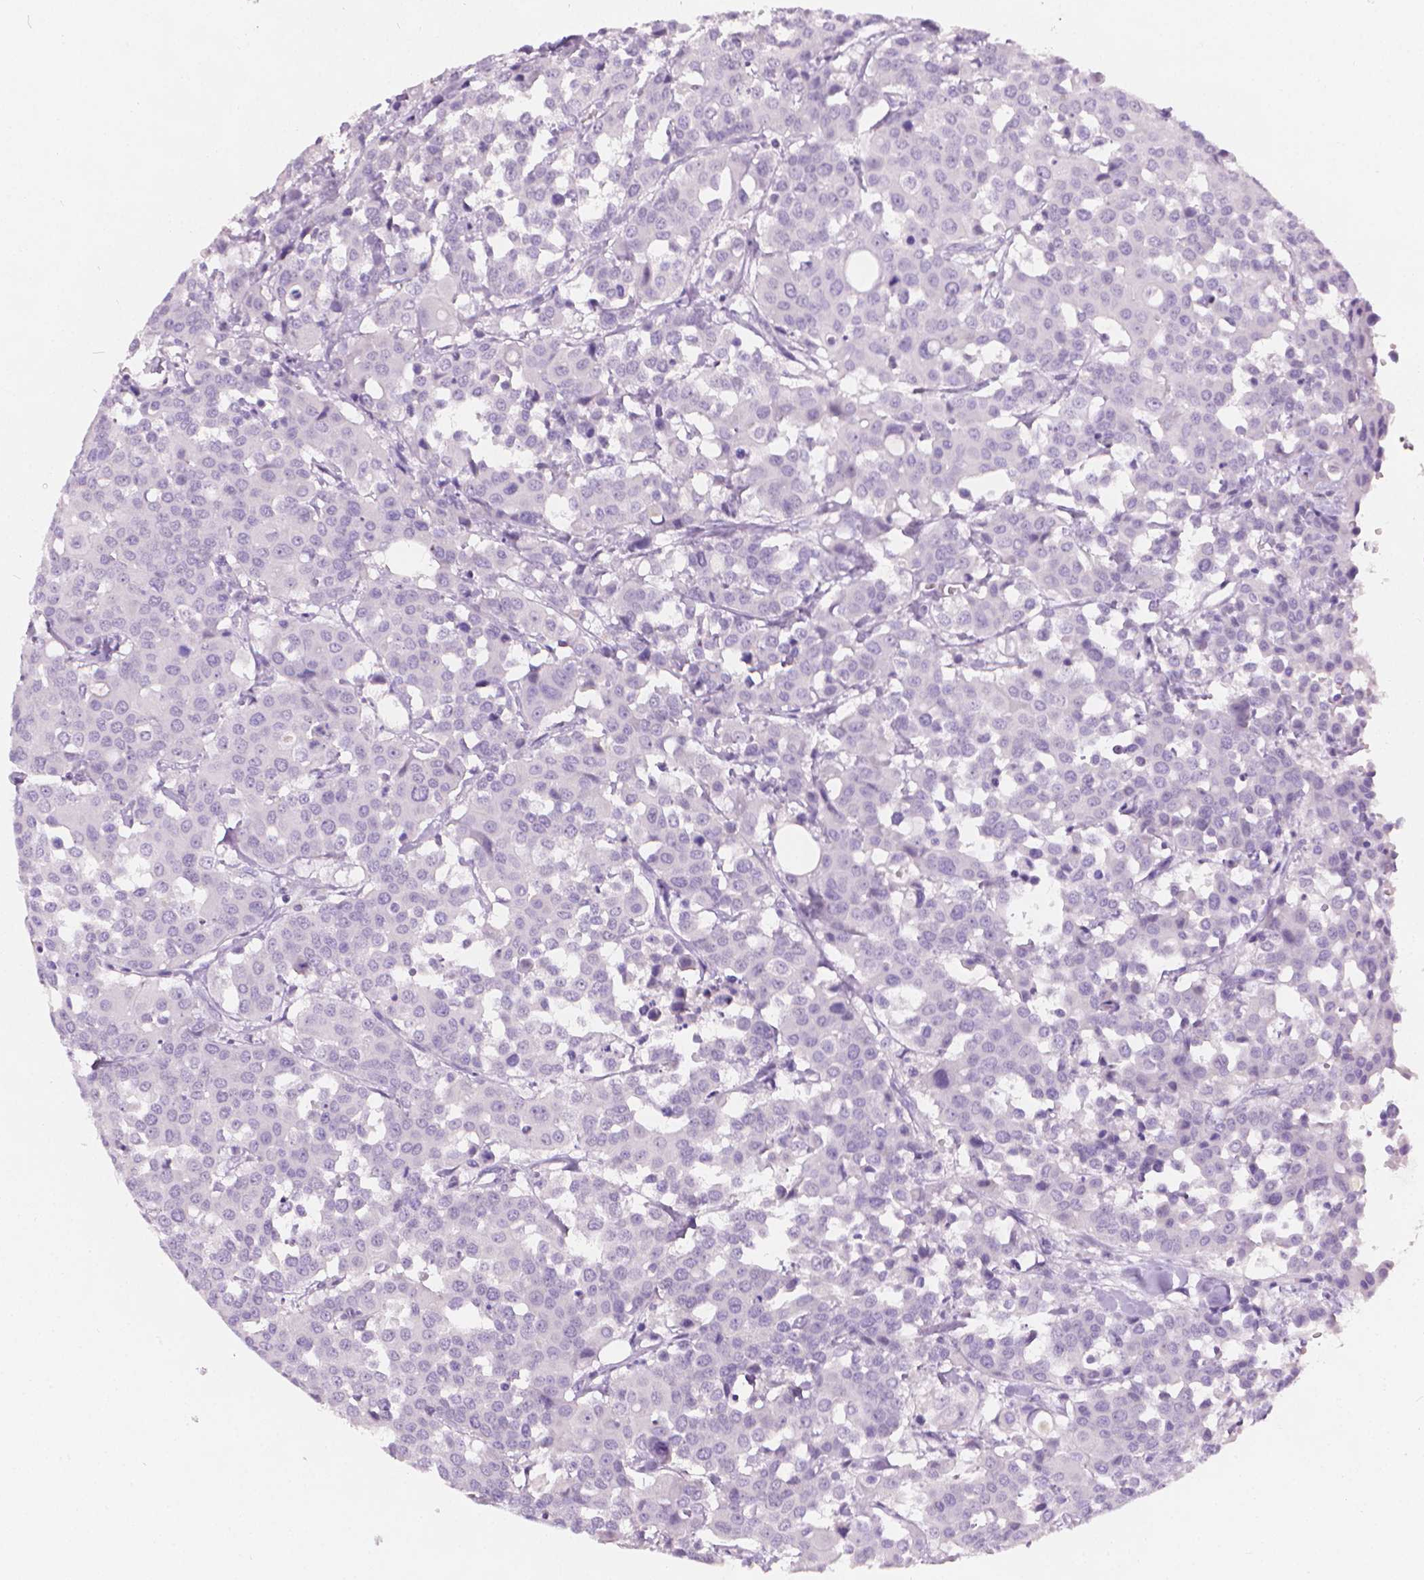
{"staining": {"intensity": "negative", "quantity": "none", "location": "none"}, "tissue": "carcinoid", "cell_type": "Tumor cells", "image_type": "cancer", "snomed": [{"axis": "morphology", "description": "Carcinoid, malignant, NOS"}, {"axis": "topography", "description": "Colon"}], "caption": "A histopathology image of carcinoid stained for a protein shows no brown staining in tumor cells.", "gene": "DCAF8L1", "patient": {"sex": "male", "age": 81}}